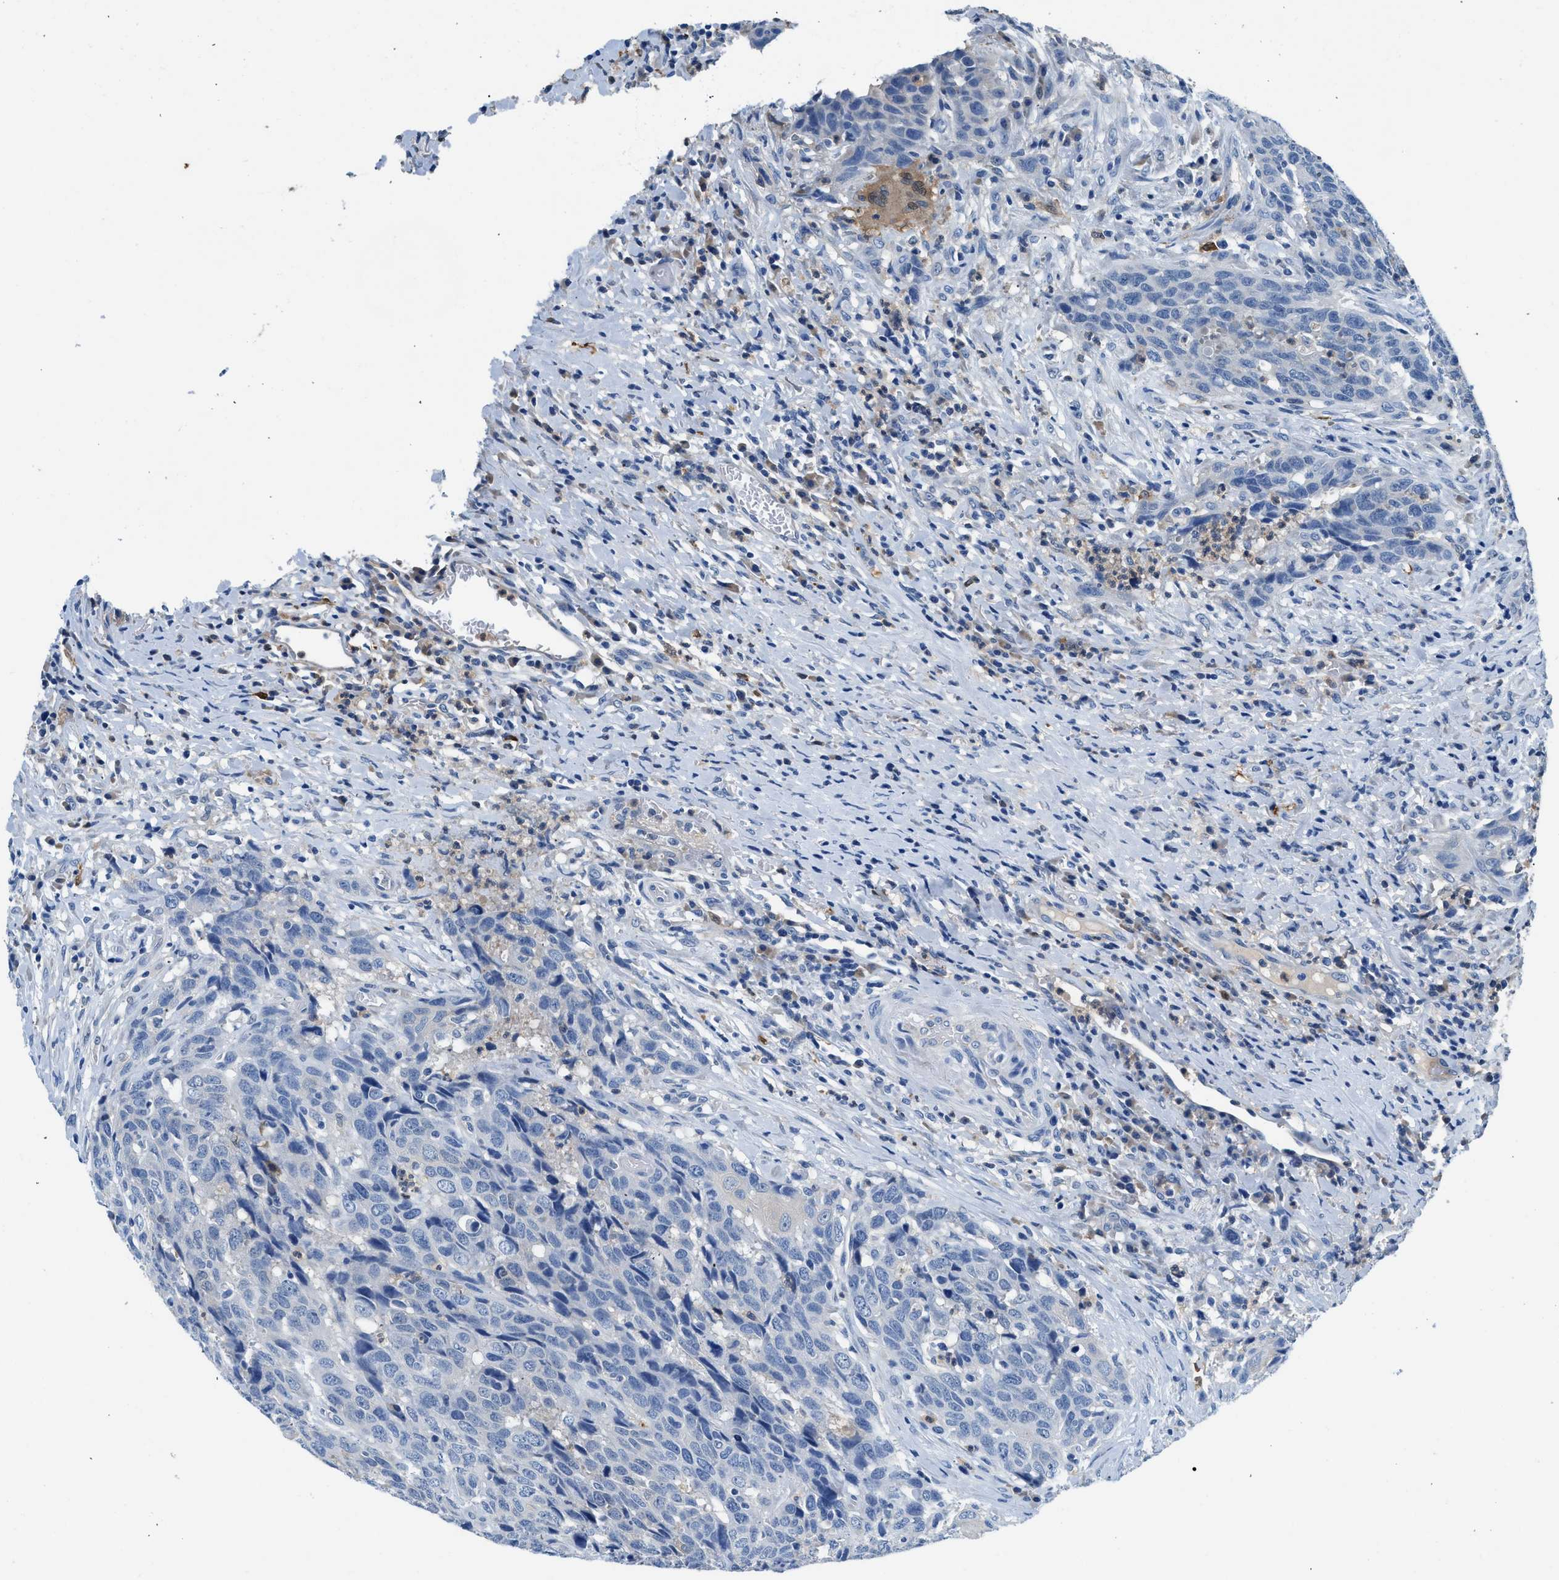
{"staining": {"intensity": "negative", "quantity": "none", "location": "none"}, "tissue": "head and neck cancer", "cell_type": "Tumor cells", "image_type": "cancer", "snomed": [{"axis": "morphology", "description": "Squamous cell carcinoma, NOS"}, {"axis": "topography", "description": "Head-Neck"}], "caption": "Tumor cells are negative for protein expression in human squamous cell carcinoma (head and neck).", "gene": "FADS6", "patient": {"sex": "male", "age": 66}}